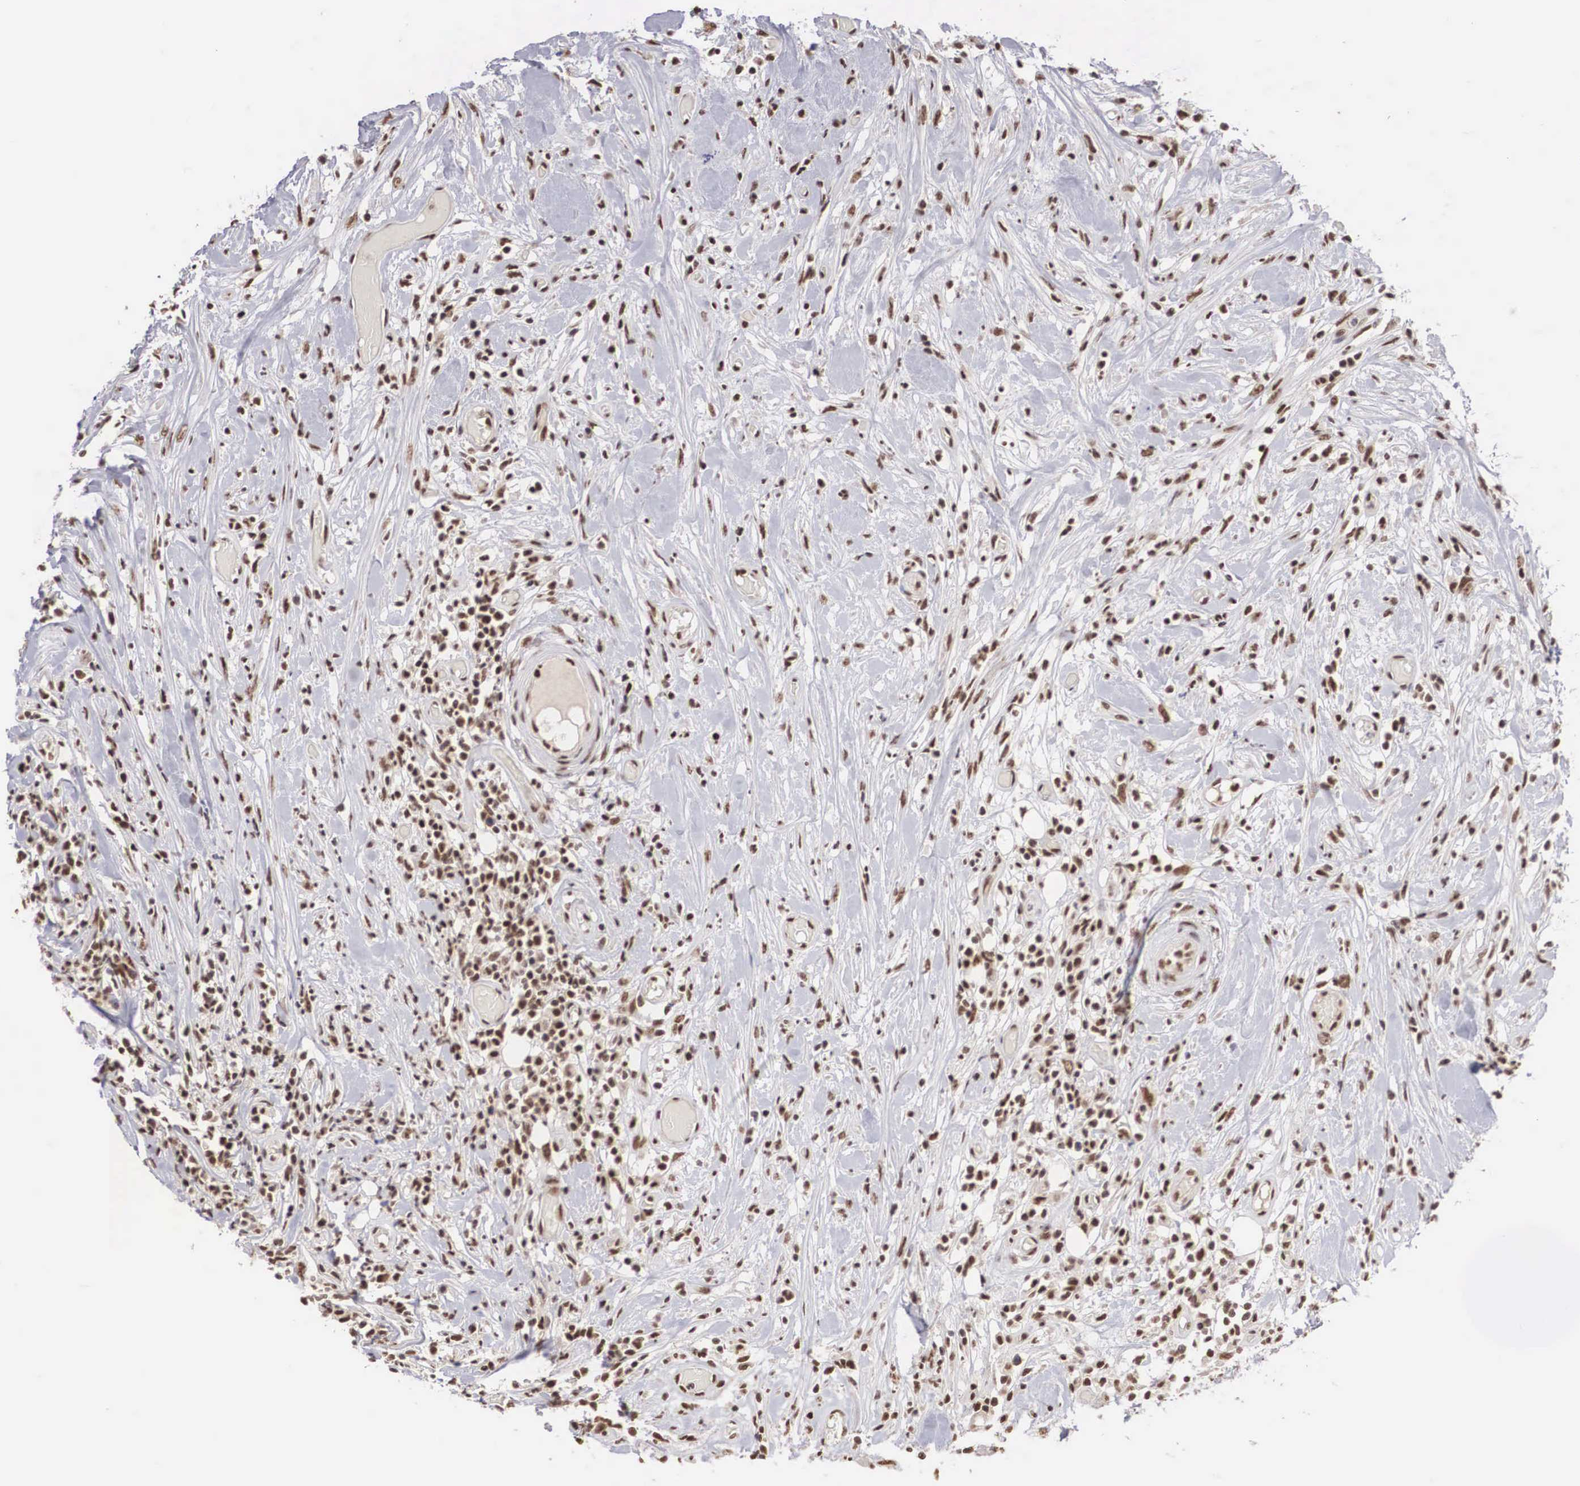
{"staining": {"intensity": "moderate", "quantity": ">75%", "location": "nuclear"}, "tissue": "lymphoma", "cell_type": "Tumor cells", "image_type": "cancer", "snomed": [{"axis": "morphology", "description": "Malignant lymphoma, non-Hodgkin's type, High grade"}, {"axis": "topography", "description": "Colon"}], "caption": "Lymphoma stained with a brown dye displays moderate nuclear positive positivity in approximately >75% of tumor cells.", "gene": "HTATSF1", "patient": {"sex": "male", "age": 82}}